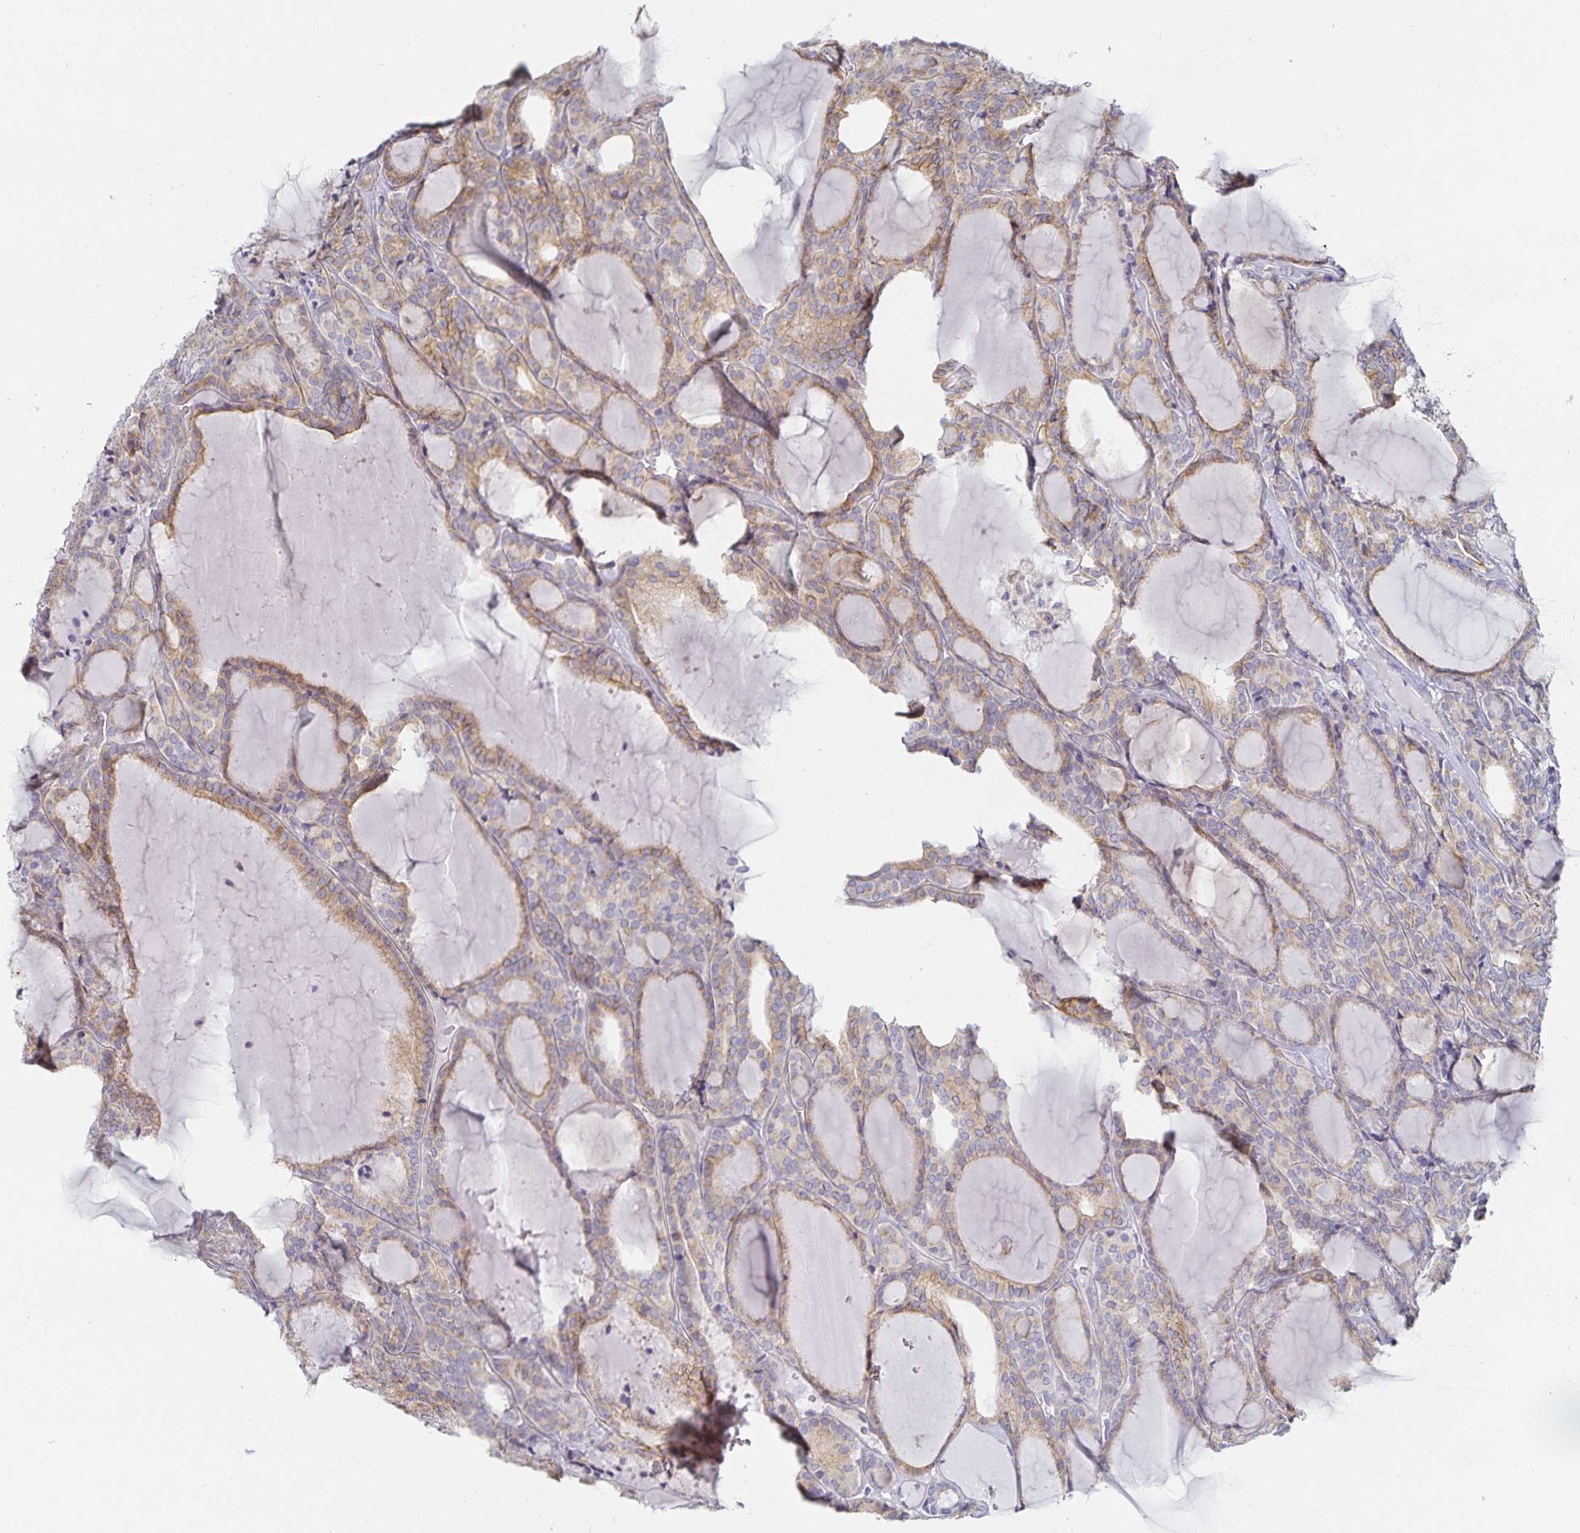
{"staining": {"intensity": "weak", "quantity": ">75%", "location": "cytoplasmic/membranous"}, "tissue": "thyroid cancer", "cell_type": "Tumor cells", "image_type": "cancer", "snomed": [{"axis": "morphology", "description": "Follicular adenoma carcinoma, NOS"}, {"axis": "topography", "description": "Thyroid gland"}], "caption": "Protein expression analysis of thyroid cancer shows weak cytoplasmic/membranous staining in about >75% of tumor cells.", "gene": "SFTPA1", "patient": {"sex": "male", "age": 74}}